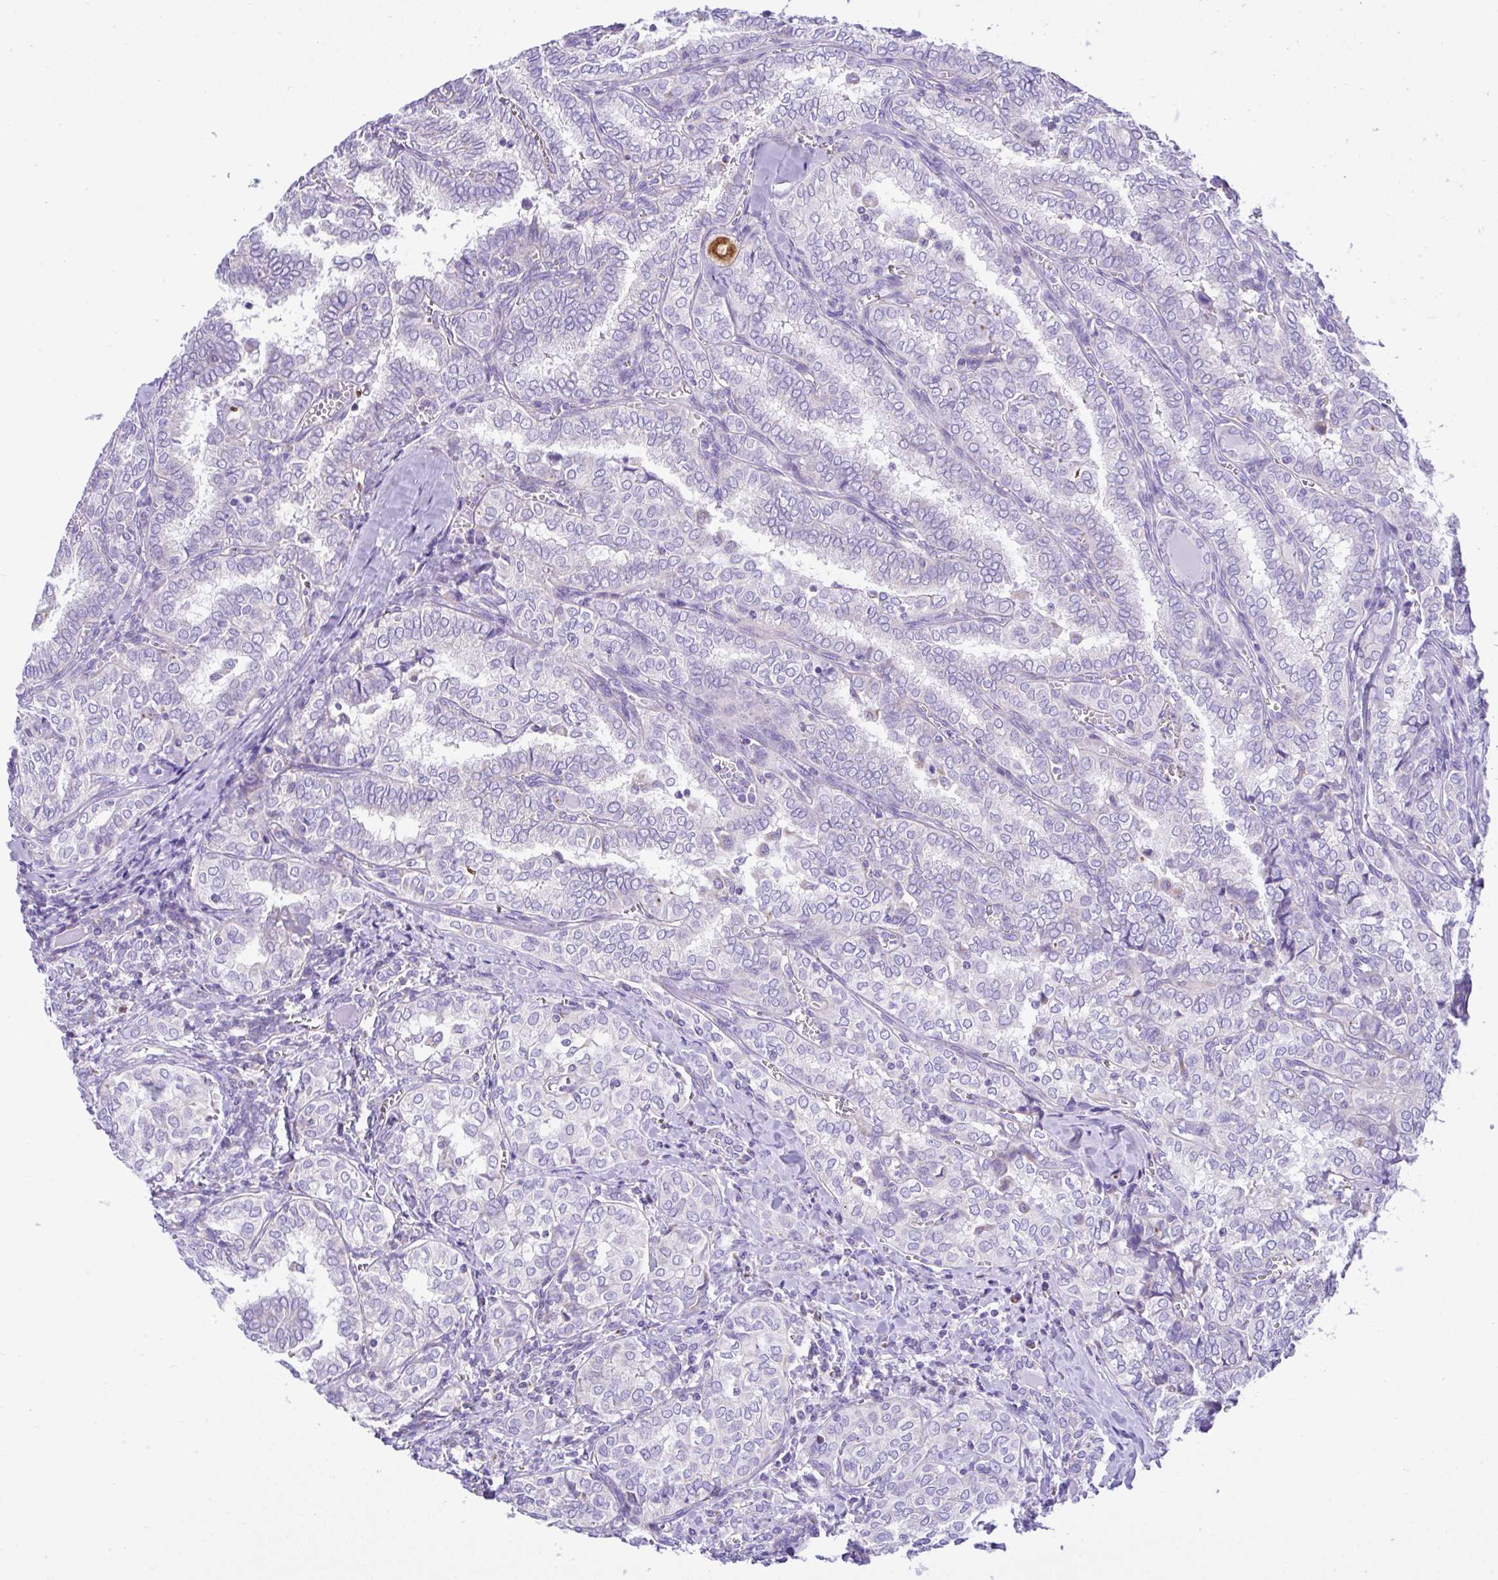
{"staining": {"intensity": "negative", "quantity": "none", "location": "none"}, "tissue": "thyroid cancer", "cell_type": "Tumor cells", "image_type": "cancer", "snomed": [{"axis": "morphology", "description": "Papillary adenocarcinoma, NOS"}, {"axis": "topography", "description": "Thyroid gland"}], "caption": "A histopathology image of human thyroid papillary adenocarcinoma is negative for staining in tumor cells.", "gene": "SLC13A1", "patient": {"sex": "female", "age": 30}}